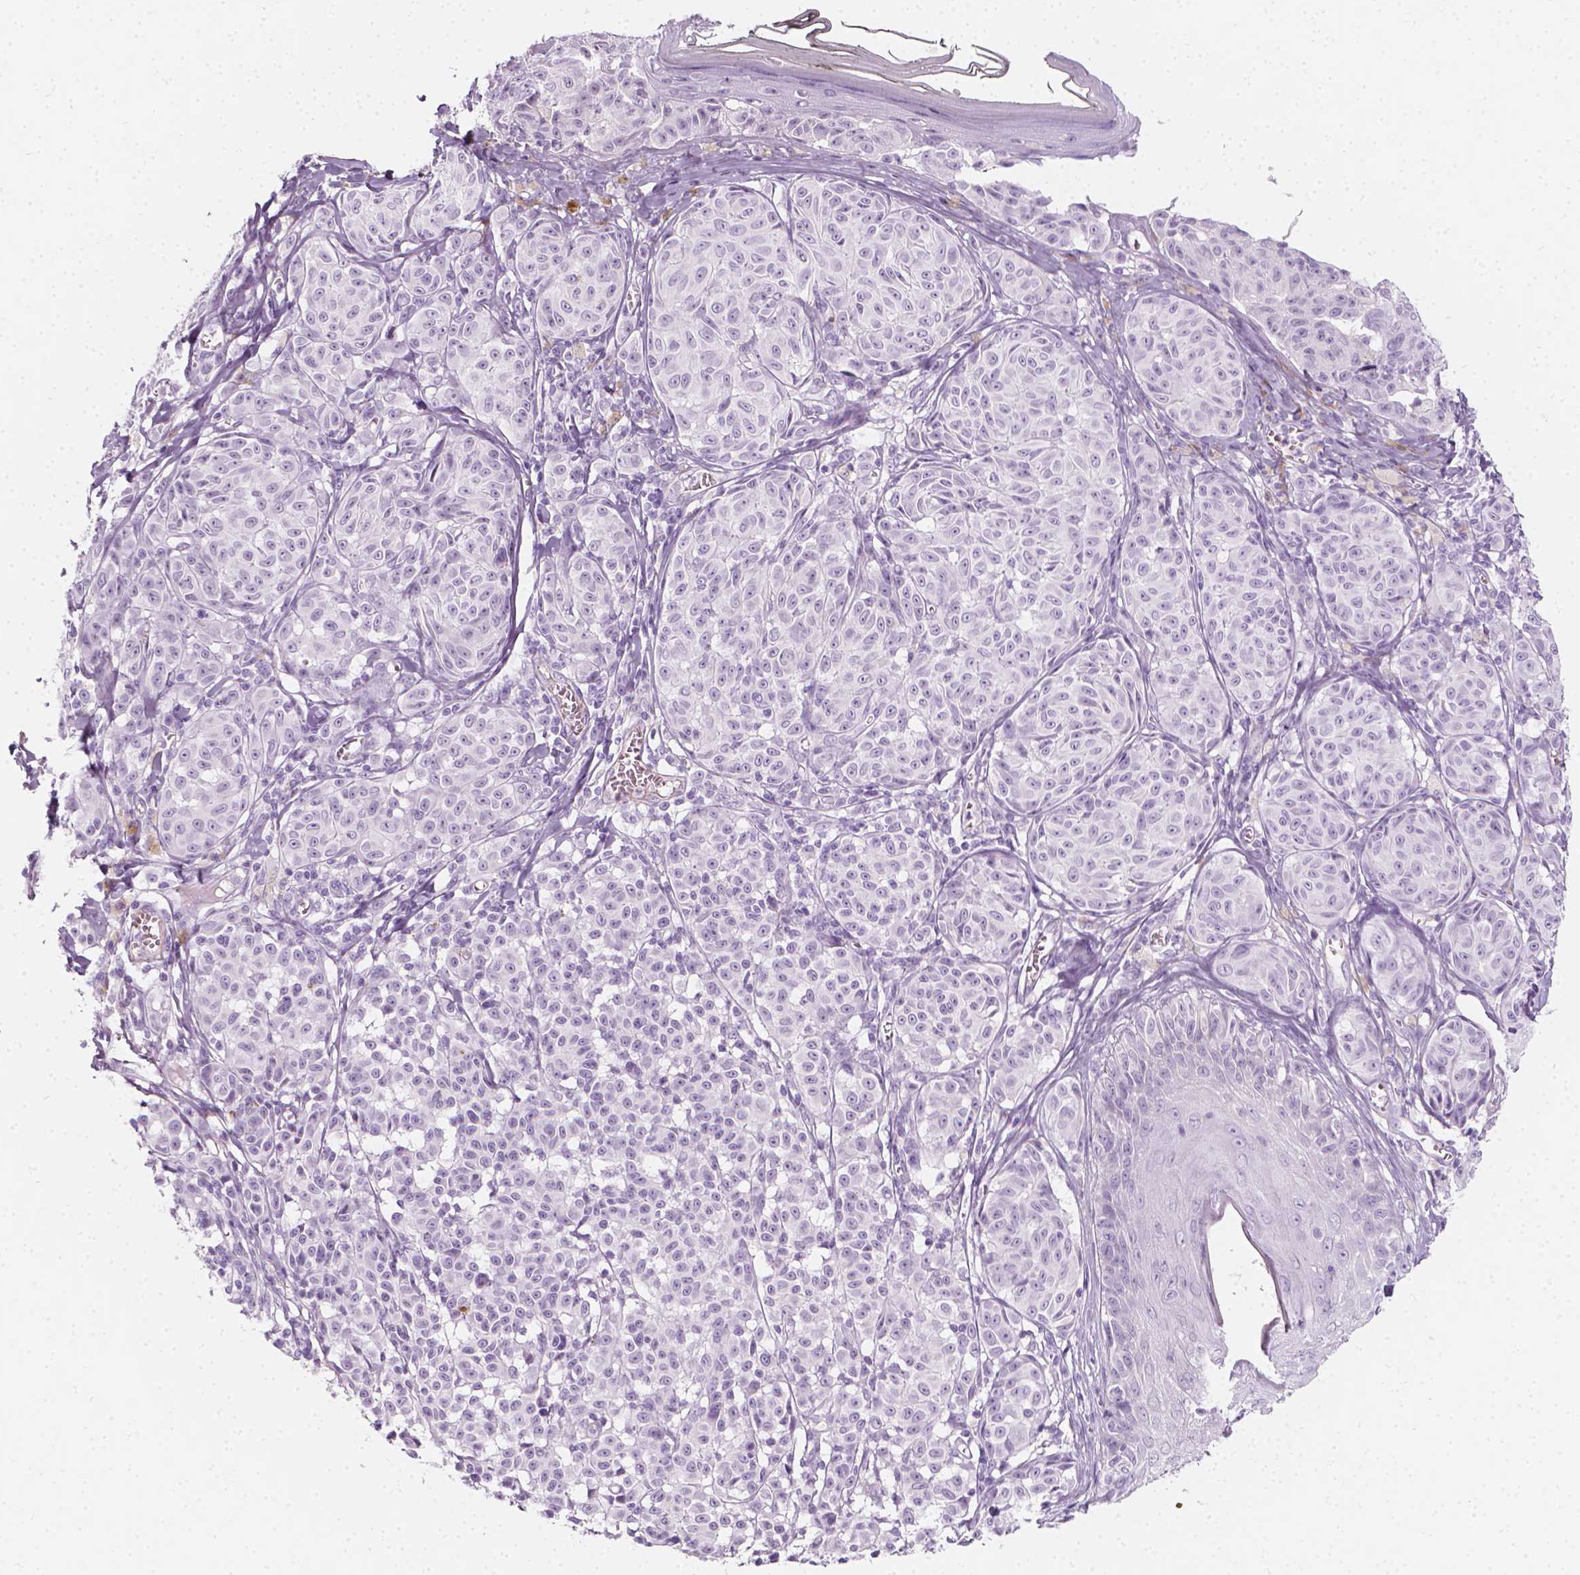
{"staining": {"intensity": "negative", "quantity": "none", "location": "none"}, "tissue": "melanoma", "cell_type": "Tumor cells", "image_type": "cancer", "snomed": [{"axis": "morphology", "description": "Malignant melanoma, NOS"}, {"axis": "topography", "description": "Skin"}], "caption": "The histopathology image shows no staining of tumor cells in melanoma. The staining was performed using DAB to visualize the protein expression in brown, while the nuclei were stained in blue with hematoxylin (Magnification: 20x).", "gene": "SCG3", "patient": {"sex": "female", "age": 43}}